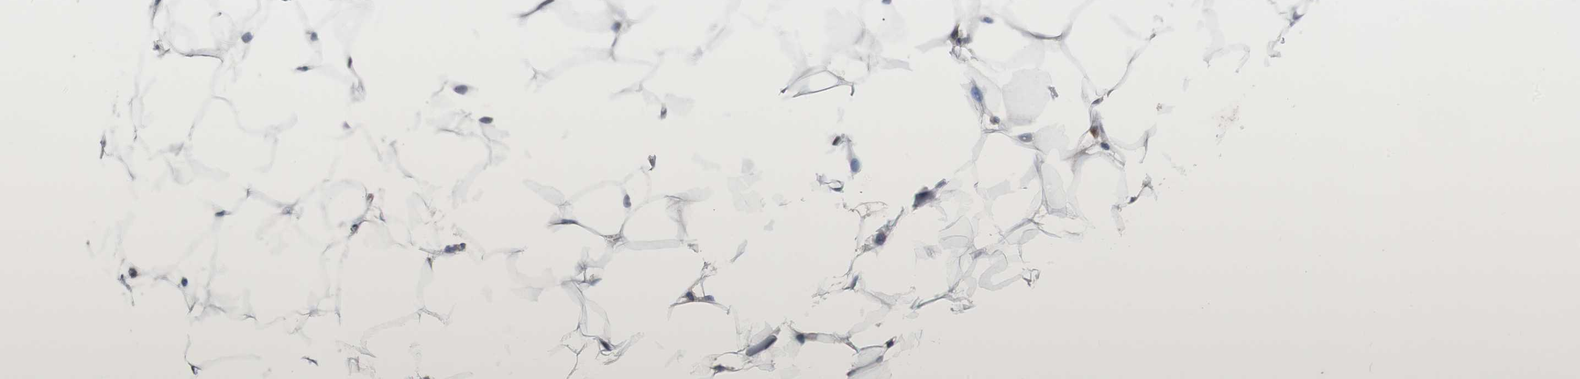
{"staining": {"intensity": "negative", "quantity": "none", "location": "none"}, "tissue": "adipose tissue", "cell_type": "Adipocytes", "image_type": "normal", "snomed": [{"axis": "morphology", "description": "Normal tissue, NOS"}, {"axis": "topography", "description": "Breast"}, {"axis": "topography", "description": "Adipose tissue"}], "caption": "Protein analysis of benign adipose tissue exhibits no significant expression in adipocytes.", "gene": "TP63", "patient": {"sex": "female", "age": 25}}